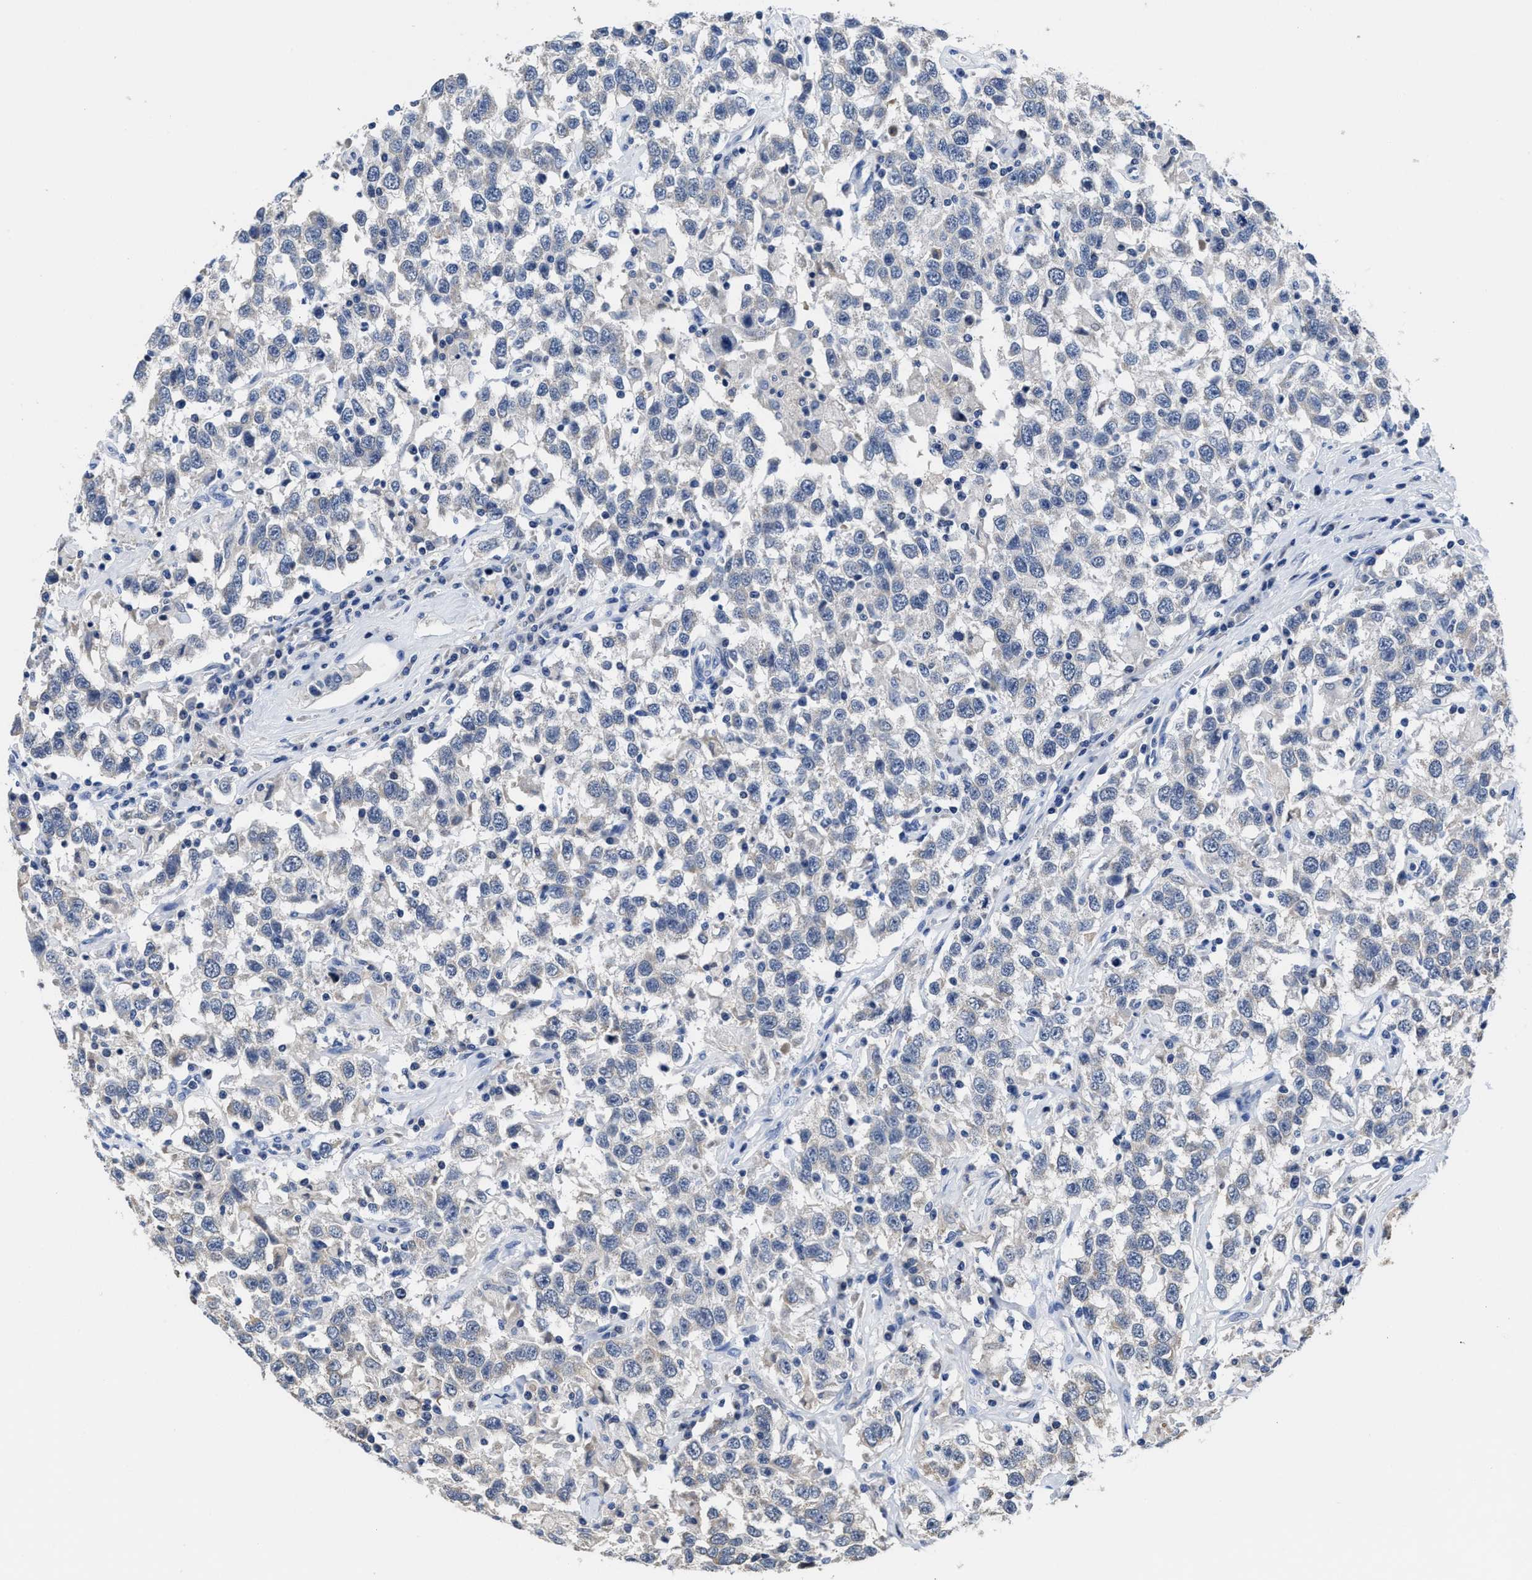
{"staining": {"intensity": "negative", "quantity": "none", "location": "none"}, "tissue": "testis cancer", "cell_type": "Tumor cells", "image_type": "cancer", "snomed": [{"axis": "morphology", "description": "Seminoma, NOS"}, {"axis": "topography", "description": "Testis"}], "caption": "Testis cancer was stained to show a protein in brown. There is no significant staining in tumor cells.", "gene": "HOOK1", "patient": {"sex": "male", "age": 41}}